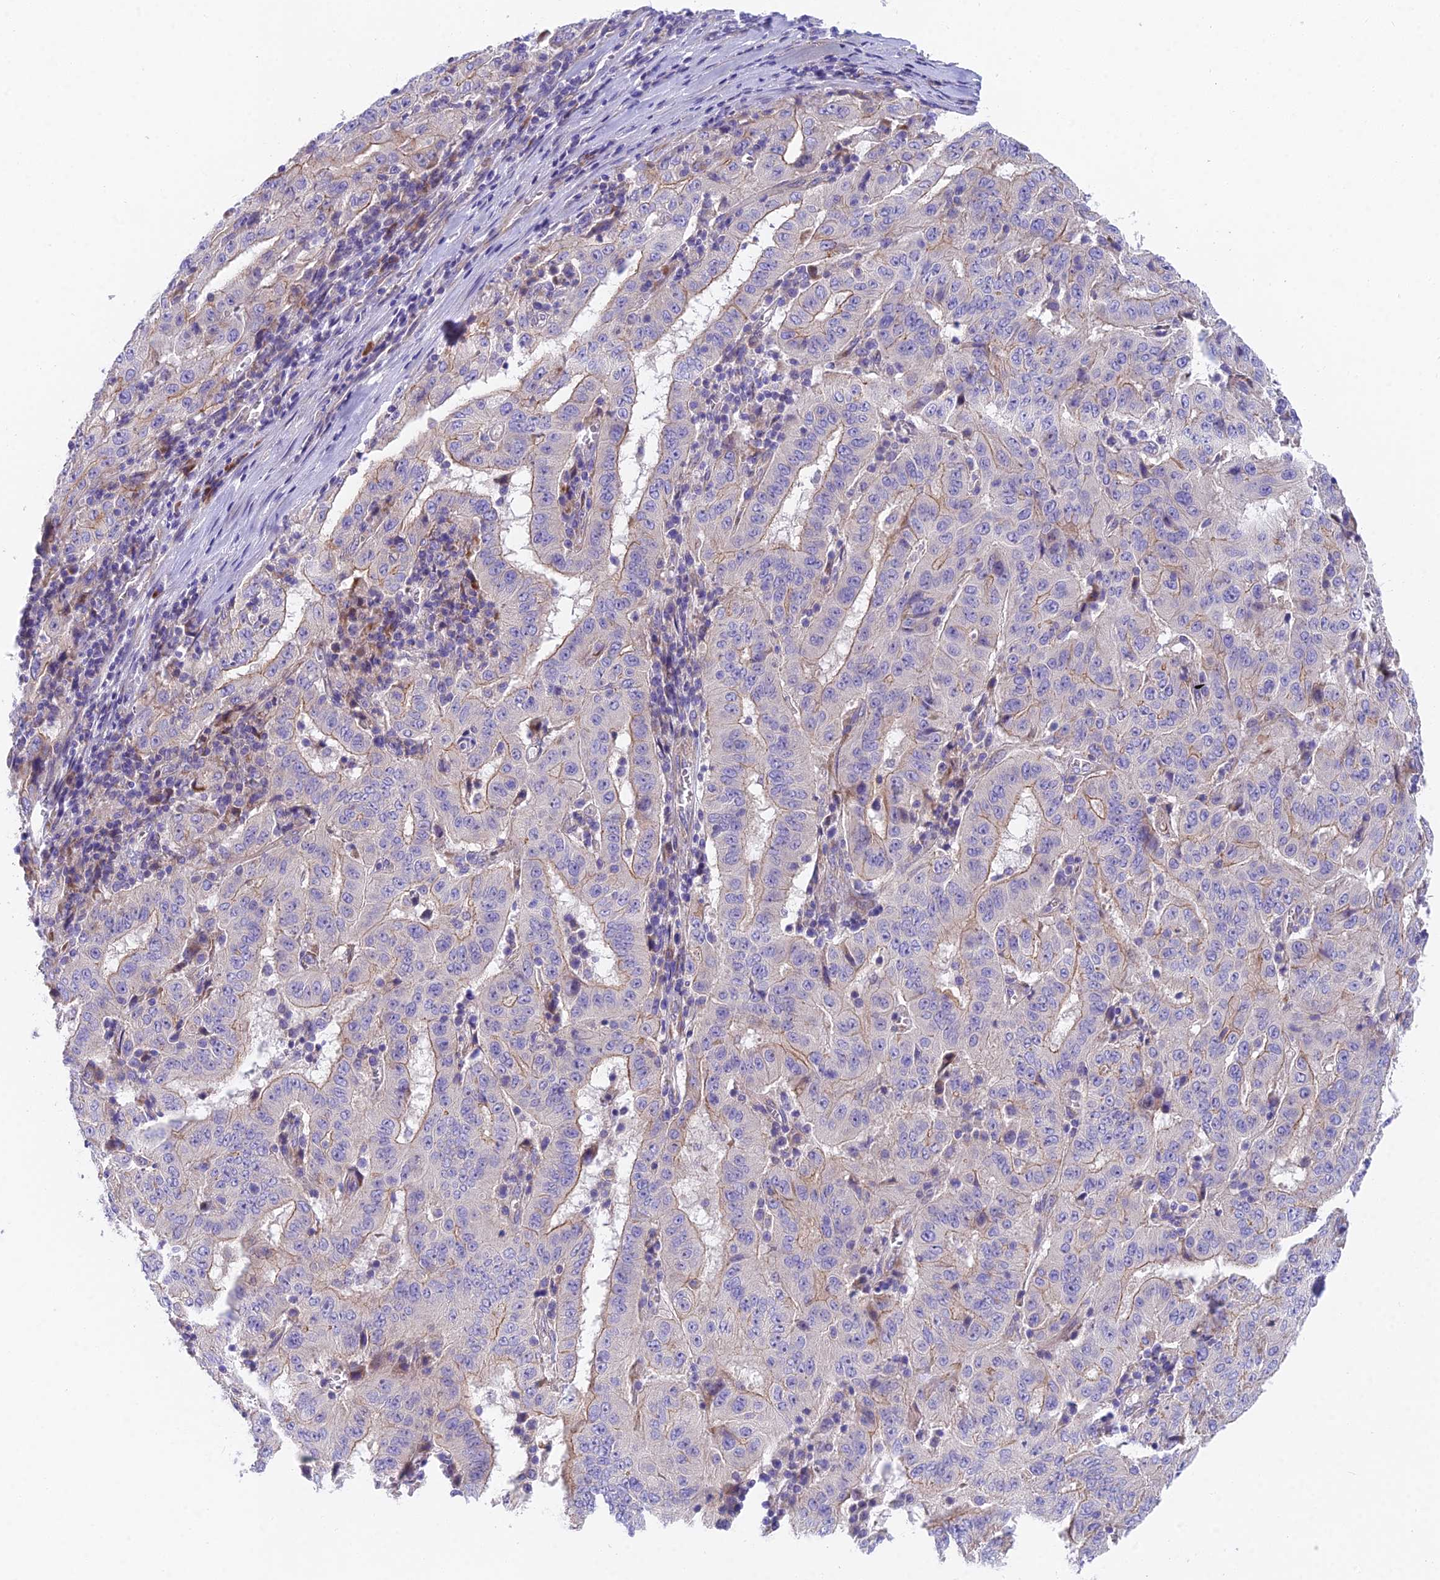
{"staining": {"intensity": "weak", "quantity": "25%-75%", "location": "cytoplasmic/membranous"}, "tissue": "pancreatic cancer", "cell_type": "Tumor cells", "image_type": "cancer", "snomed": [{"axis": "morphology", "description": "Adenocarcinoma, NOS"}, {"axis": "topography", "description": "Pancreas"}], "caption": "Immunohistochemical staining of human pancreatic adenocarcinoma demonstrates low levels of weak cytoplasmic/membranous positivity in approximately 25%-75% of tumor cells.", "gene": "MVB12A", "patient": {"sex": "male", "age": 63}}